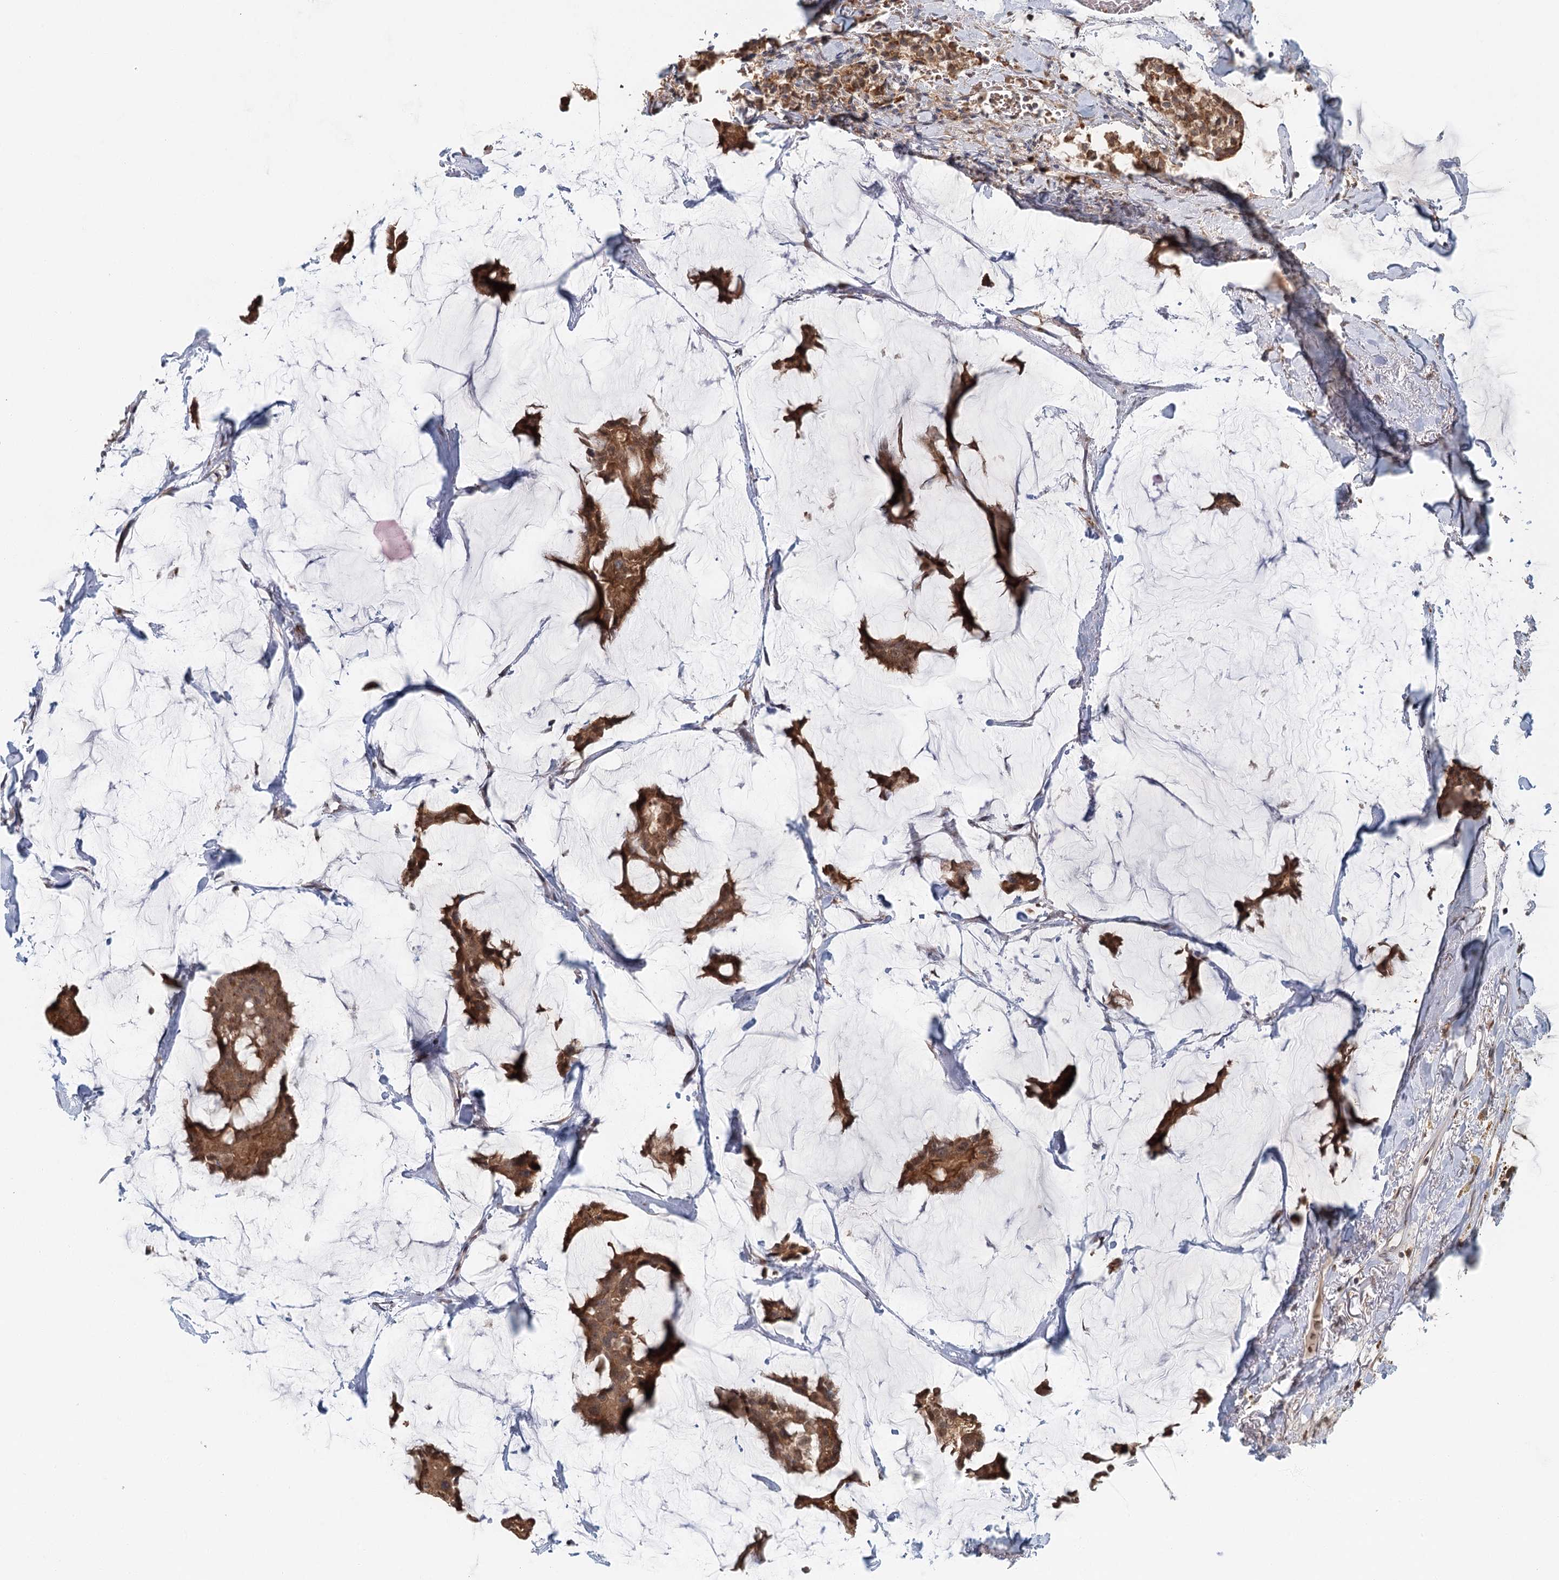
{"staining": {"intensity": "moderate", "quantity": ">75%", "location": "cytoplasmic/membranous"}, "tissue": "breast cancer", "cell_type": "Tumor cells", "image_type": "cancer", "snomed": [{"axis": "morphology", "description": "Duct carcinoma"}, {"axis": "topography", "description": "Breast"}], "caption": "Protein staining exhibits moderate cytoplasmic/membranous staining in about >75% of tumor cells in breast infiltrating ductal carcinoma.", "gene": "ADK", "patient": {"sex": "female", "age": 93}}